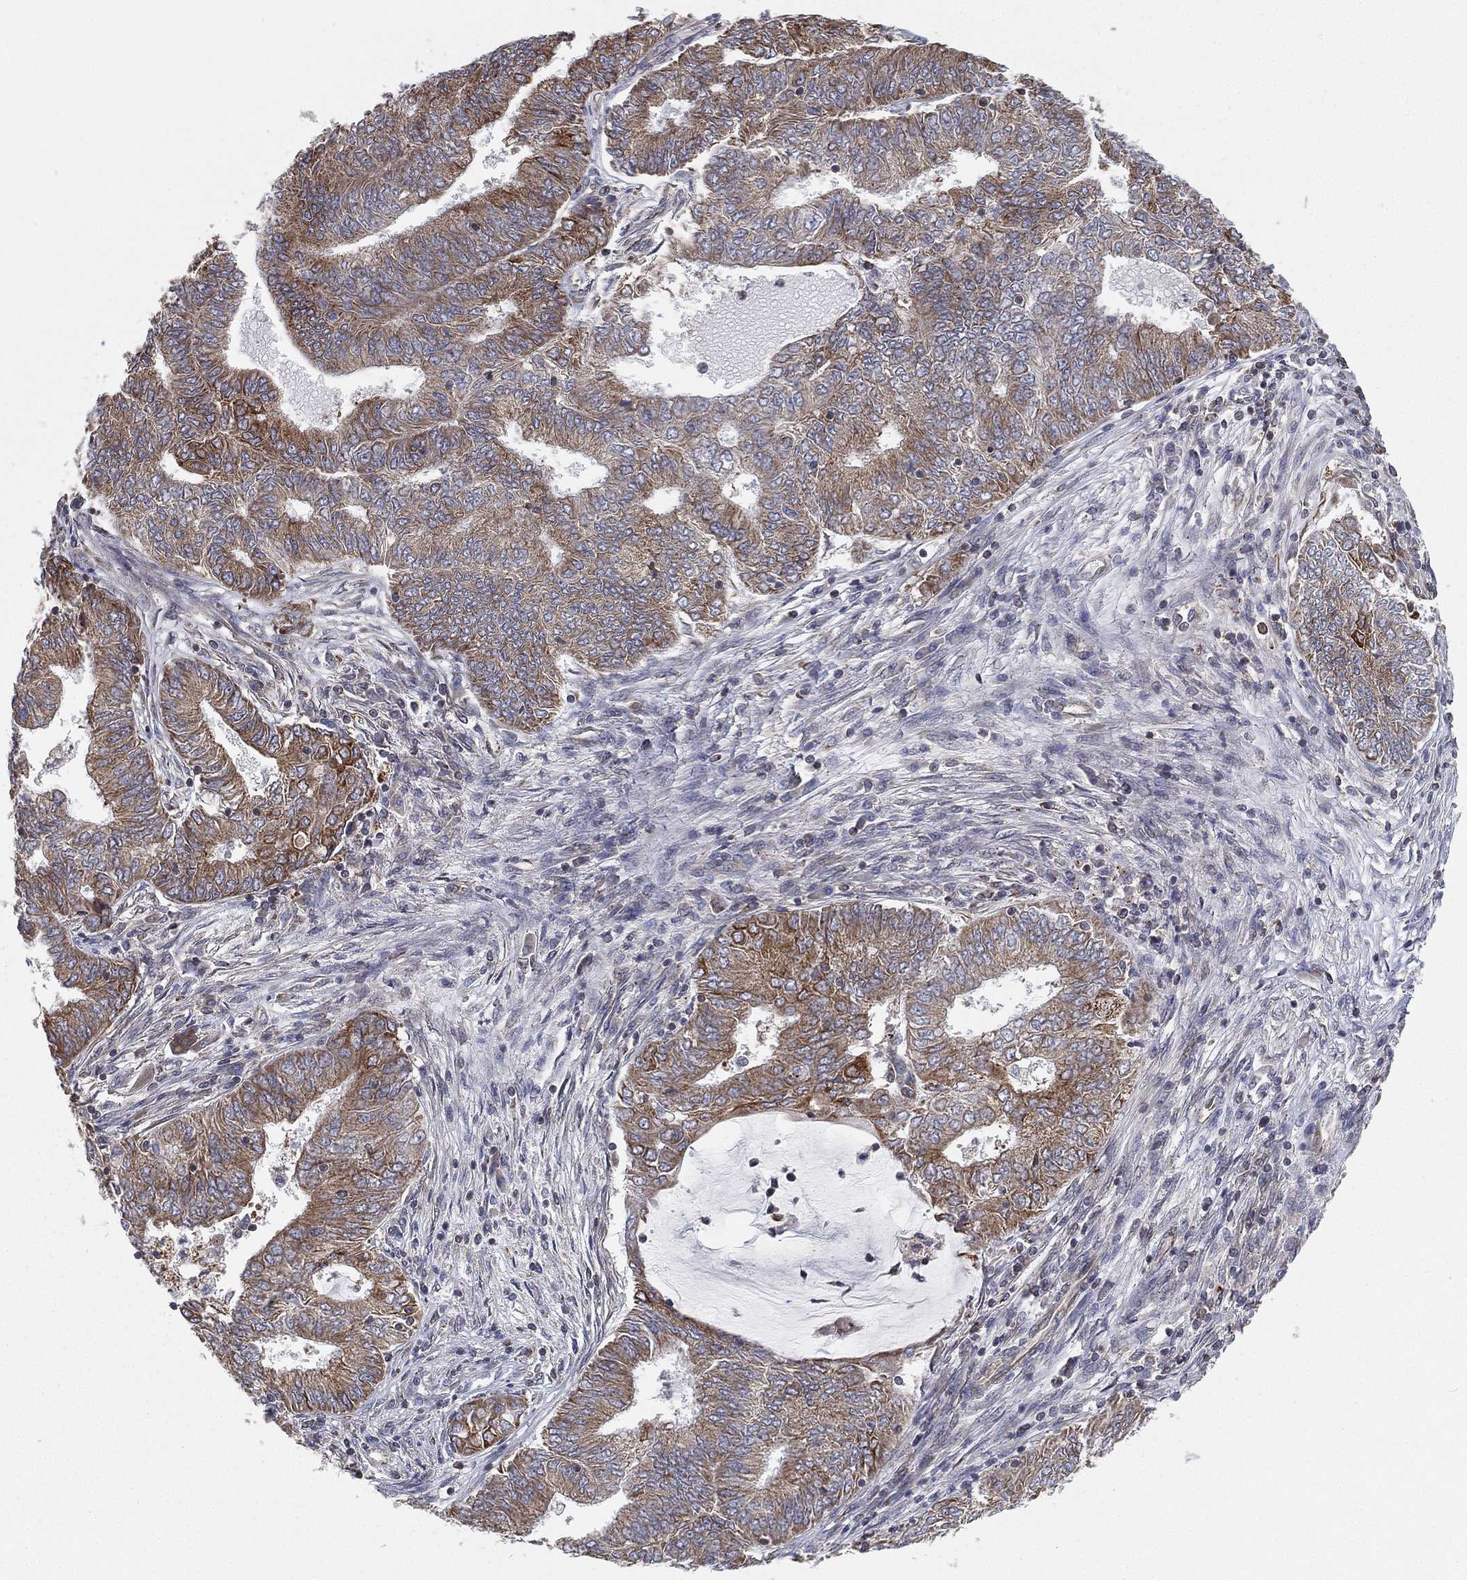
{"staining": {"intensity": "moderate", "quantity": ">75%", "location": "cytoplasmic/membranous"}, "tissue": "endometrial cancer", "cell_type": "Tumor cells", "image_type": "cancer", "snomed": [{"axis": "morphology", "description": "Adenocarcinoma, NOS"}, {"axis": "topography", "description": "Endometrium"}], "caption": "Immunohistochemistry (DAB) staining of human adenocarcinoma (endometrial) demonstrates moderate cytoplasmic/membranous protein expression in about >75% of tumor cells.", "gene": "CYB5B", "patient": {"sex": "female", "age": 62}}